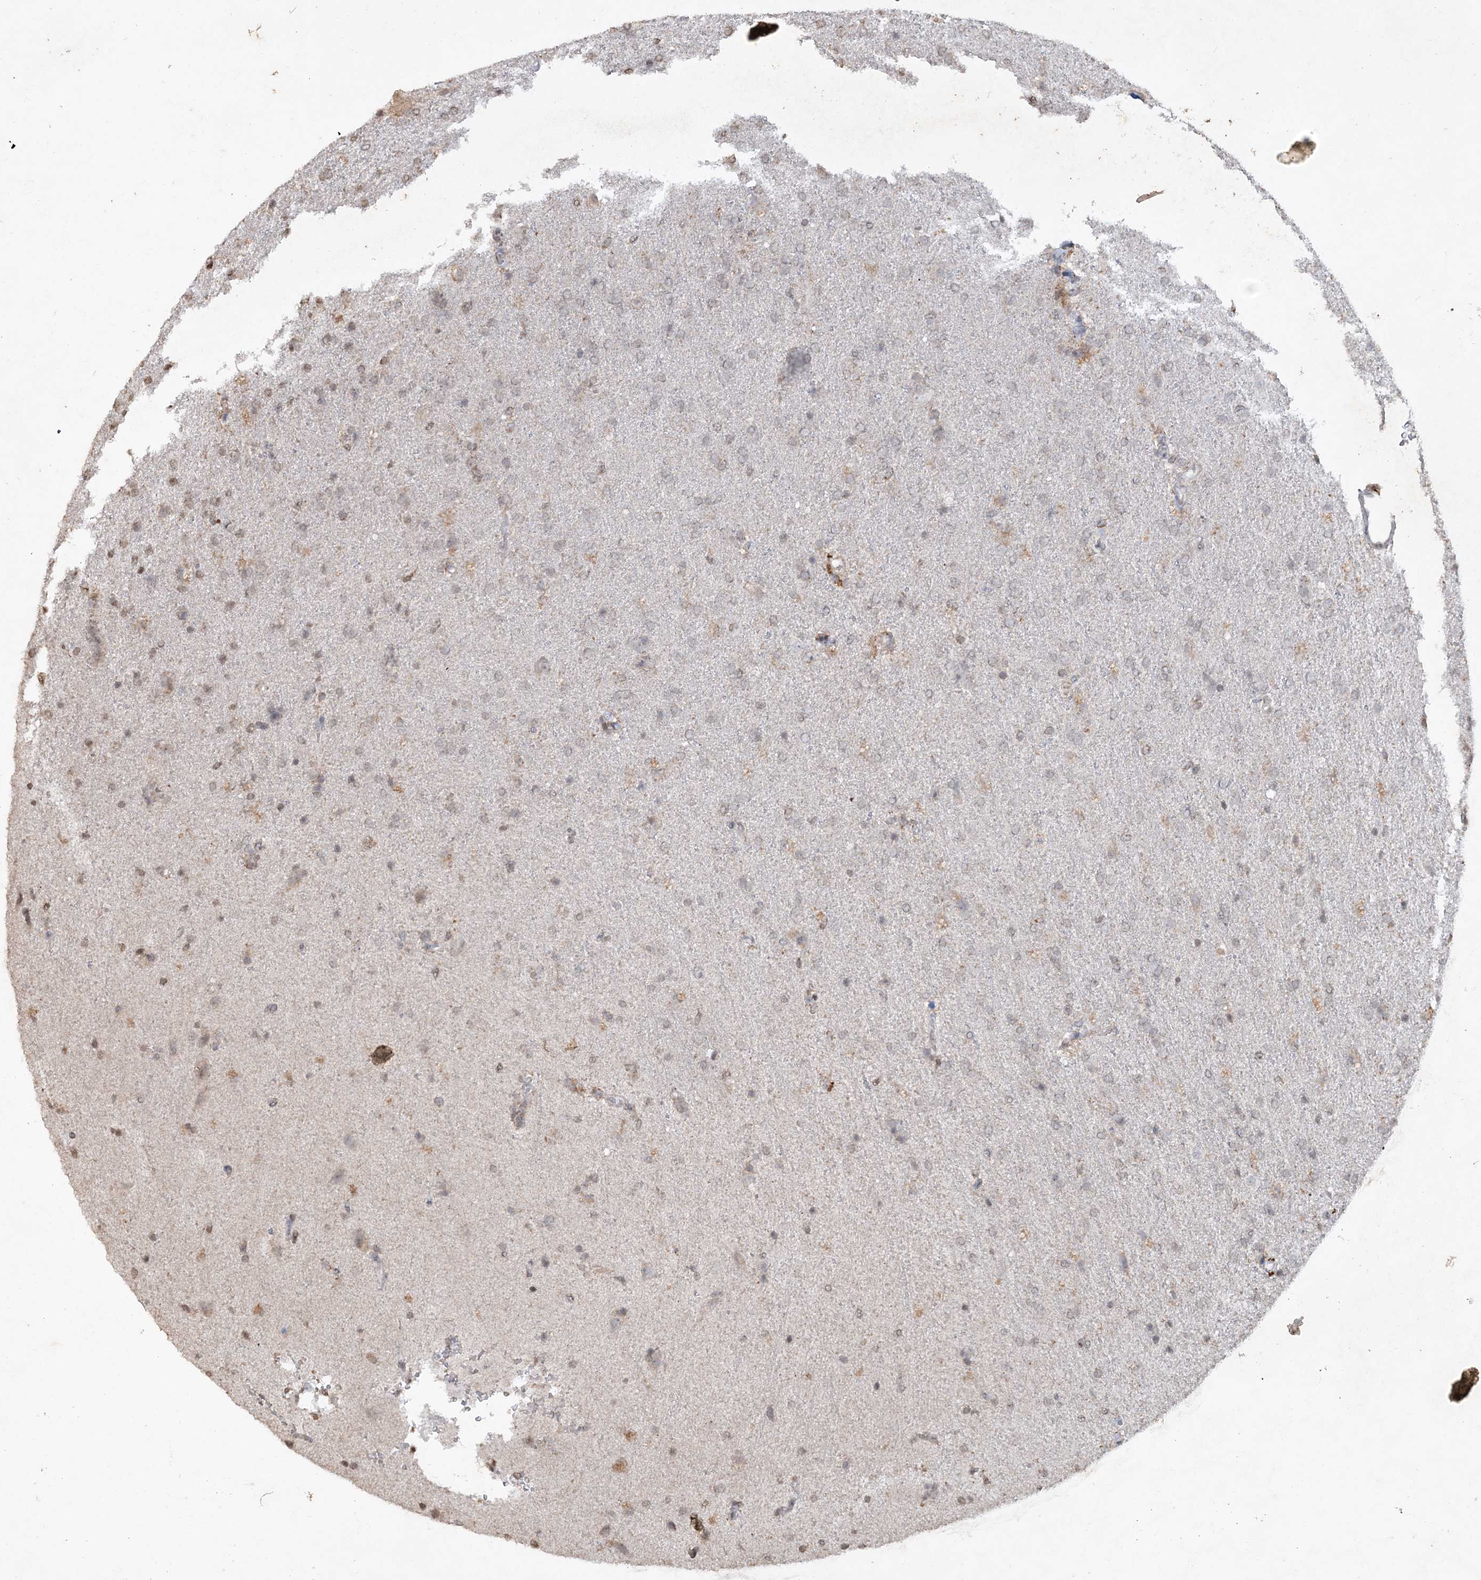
{"staining": {"intensity": "weak", "quantity": "<25%", "location": "cytoplasmic/membranous"}, "tissue": "glioma", "cell_type": "Tumor cells", "image_type": "cancer", "snomed": [{"axis": "morphology", "description": "Glioma, malignant, High grade"}, {"axis": "topography", "description": "Brain"}], "caption": "Image shows no protein expression in tumor cells of glioma tissue. The staining is performed using DAB (3,3'-diaminobenzidine) brown chromogen with nuclei counter-stained in using hematoxylin.", "gene": "TTC7A", "patient": {"sex": "male", "age": 72}}